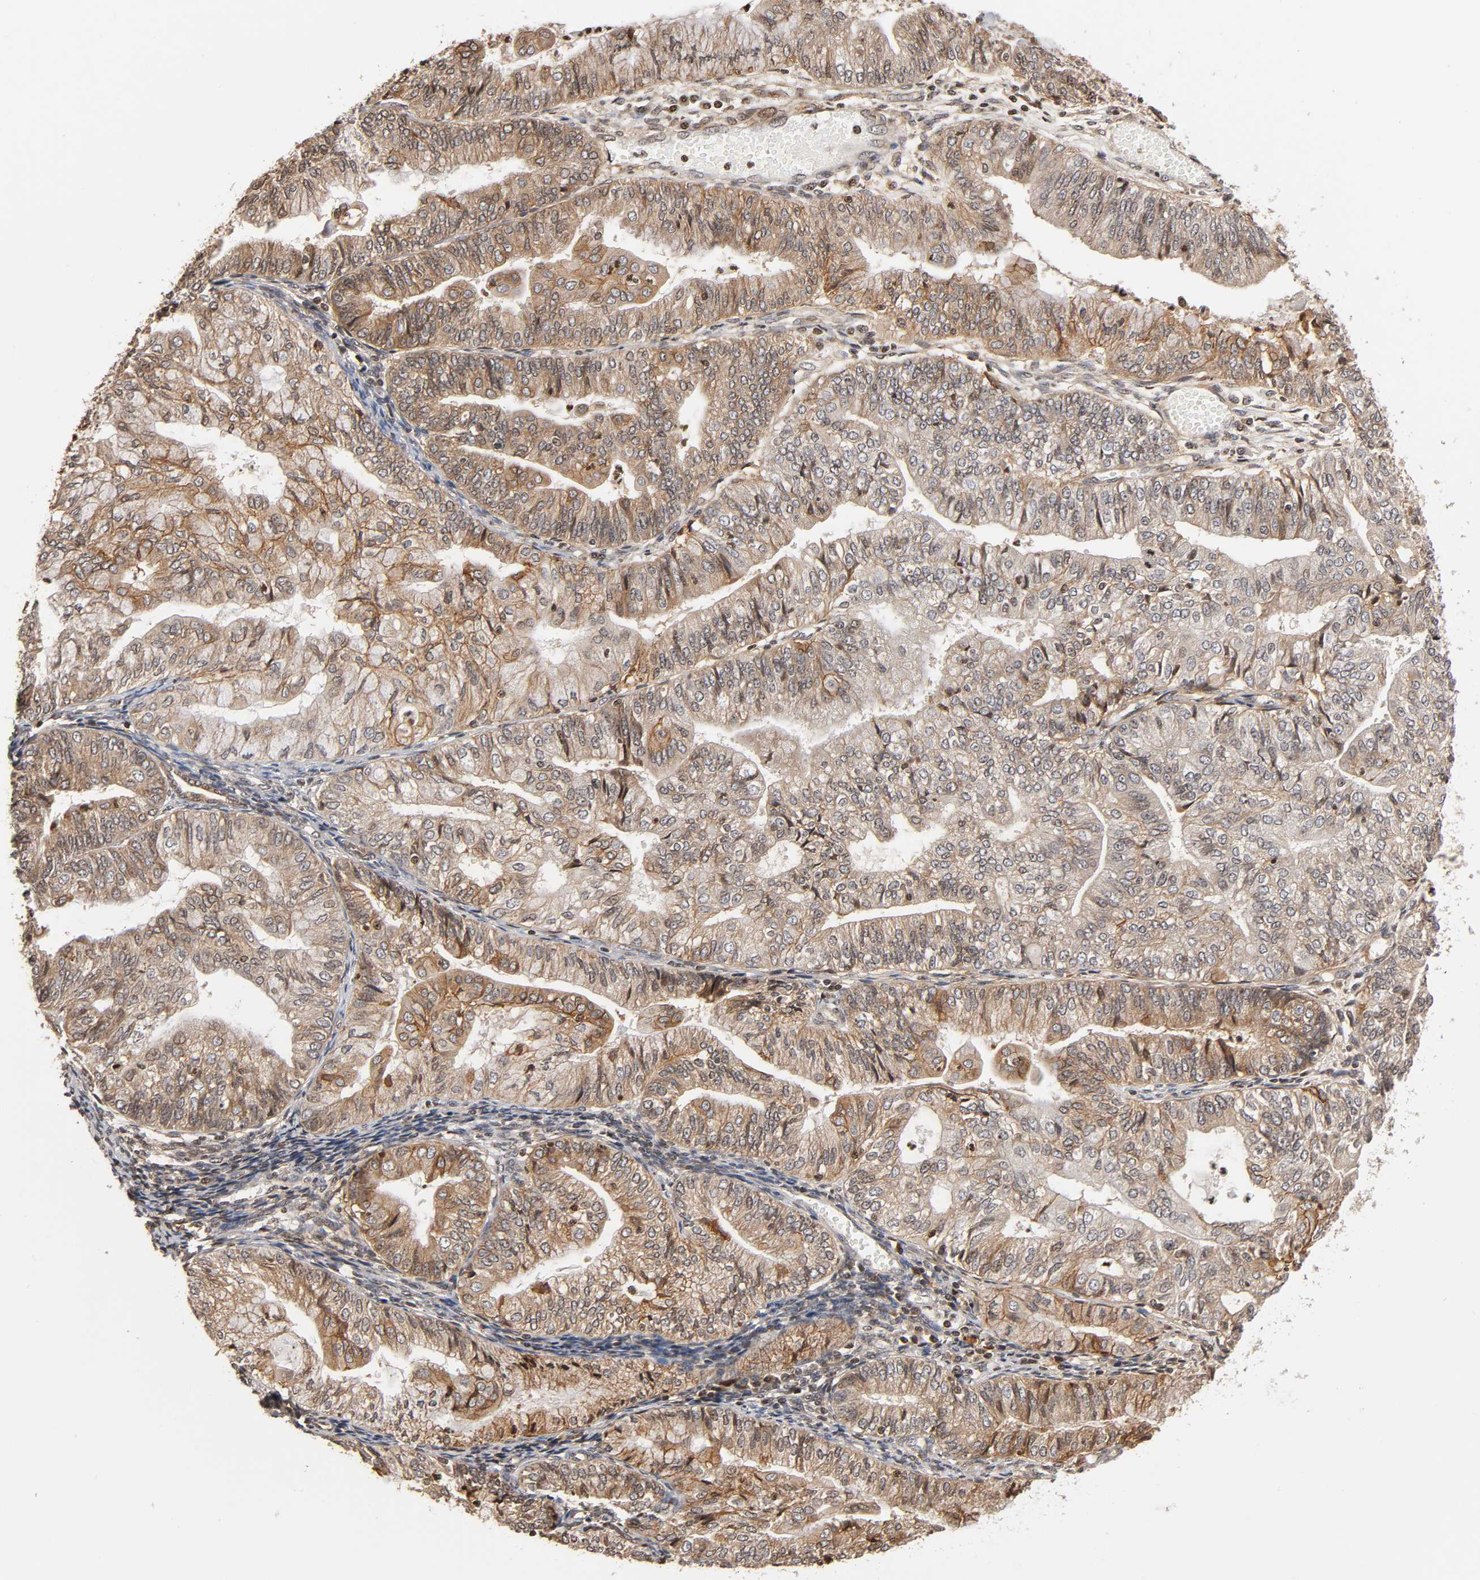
{"staining": {"intensity": "weak", "quantity": ">75%", "location": "cytoplasmic/membranous"}, "tissue": "endometrial cancer", "cell_type": "Tumor cells", "image_type": "cancer", "snomed": [{"axis": "morphology", "description": "Adenocarcinoma, NOS"}, {"axis": "topography", "description": "Endometrium"}], "caption": "Immunohistochemistry photomicrograph of endometrial cancer stained for a protein (brown), which exhibits low levels of weak cytoplasmic/membranous staining in approximately >75% of tumor cells.", "gene": "ITGAV", "patient": {"sex": "female", "age": 59}}